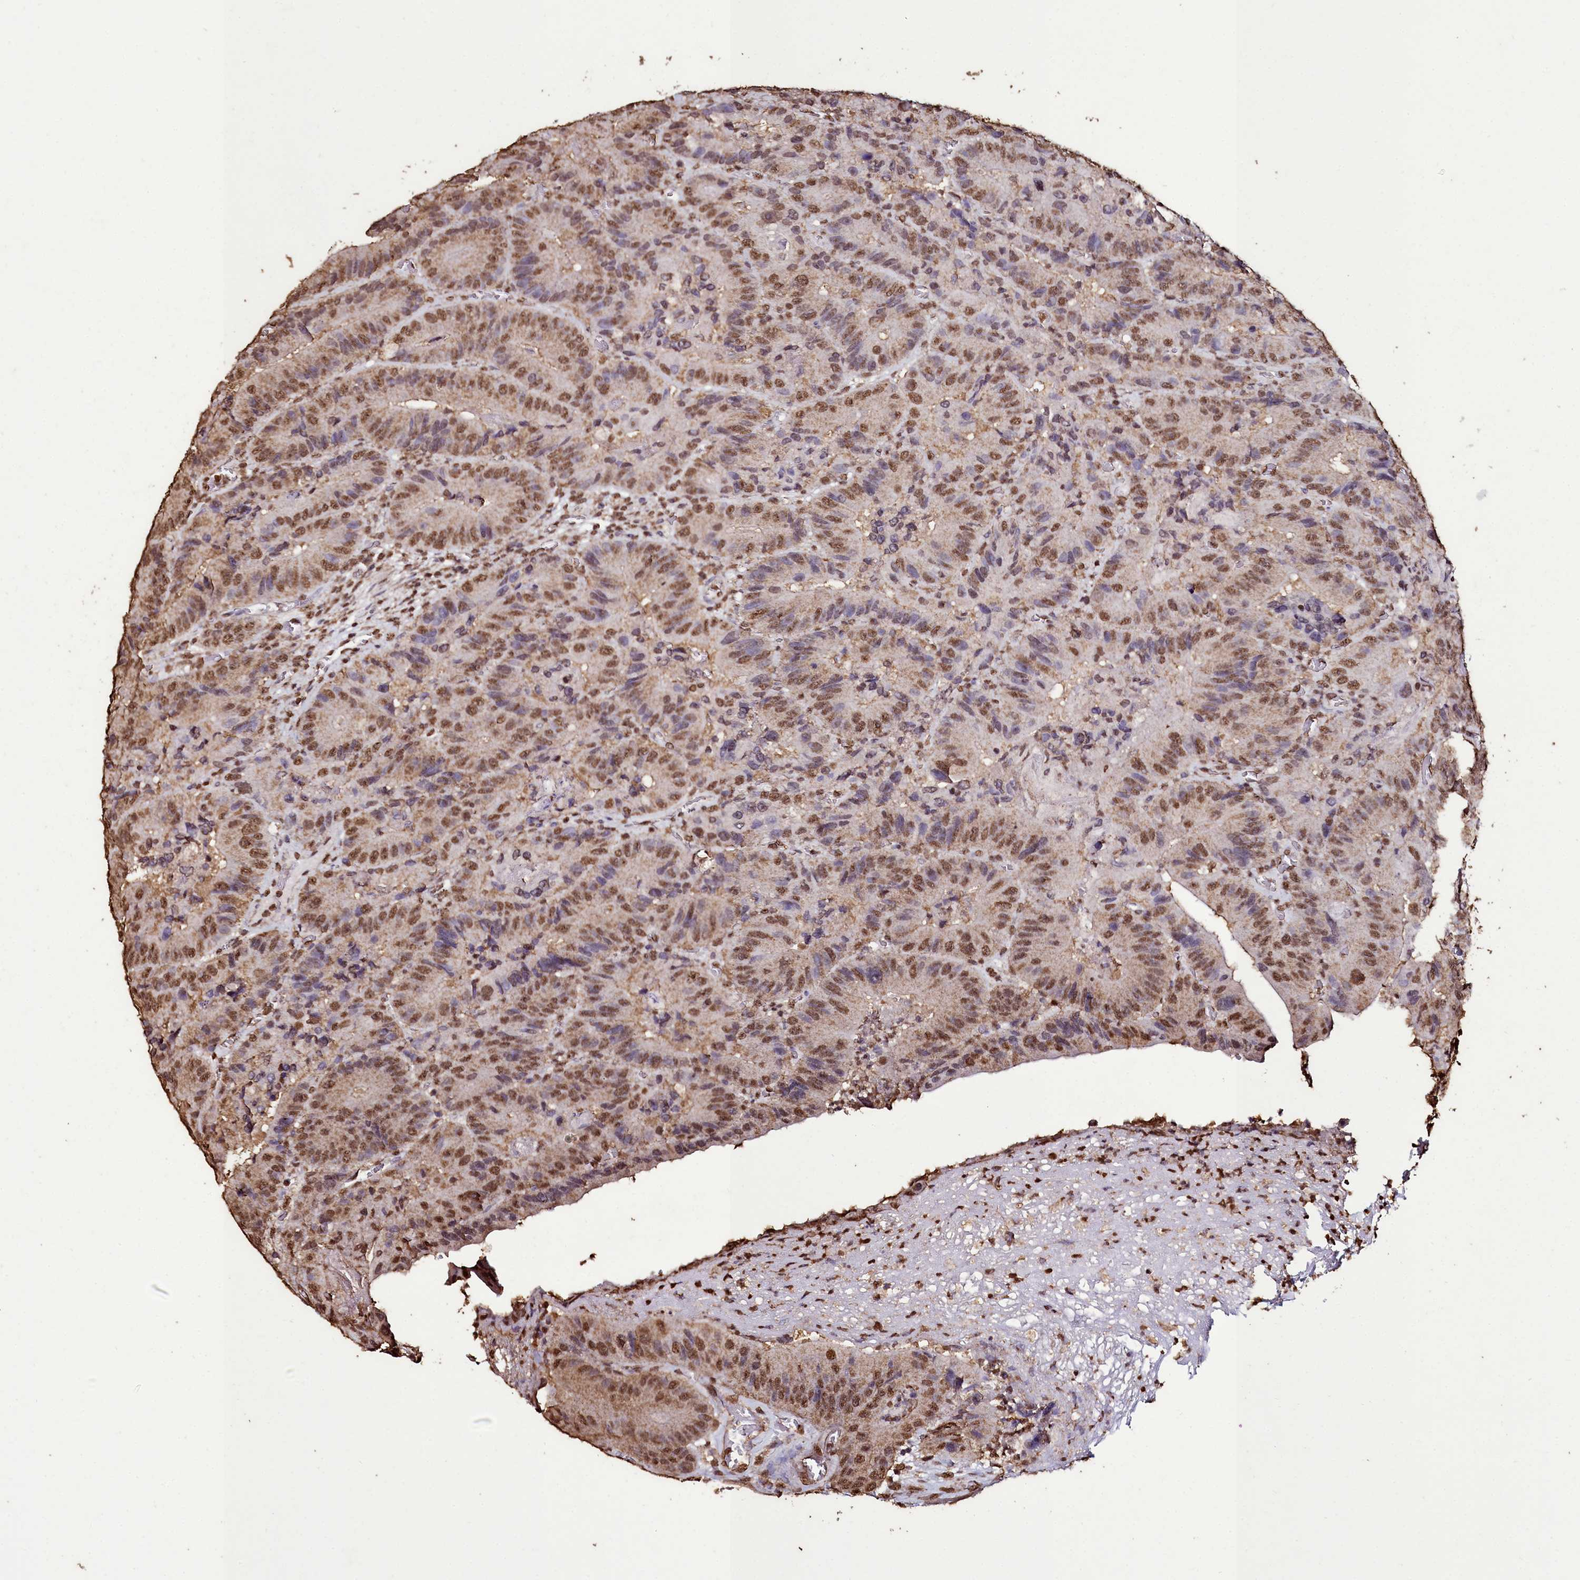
{"staining": {"intensity": "moderate", "quantity": ">75%", "location": "nuclear"}, "tissue": "colorectal cancer", "cell_type": "Tumor cells", "image_type": "cancer", "snomed": [{"axis": "morphology", "description": "Adenocarcinoma, NOS"}, {"axis": "topography", "description": "Colon"}], "caption": "A micrograph of adenocarcinoma (colorectal) stained for a protein exhibits moderate nuclear brown staining in tumor cells.", "gene": "TRIP6", "patient": {"sex": "female", "age": 86}}